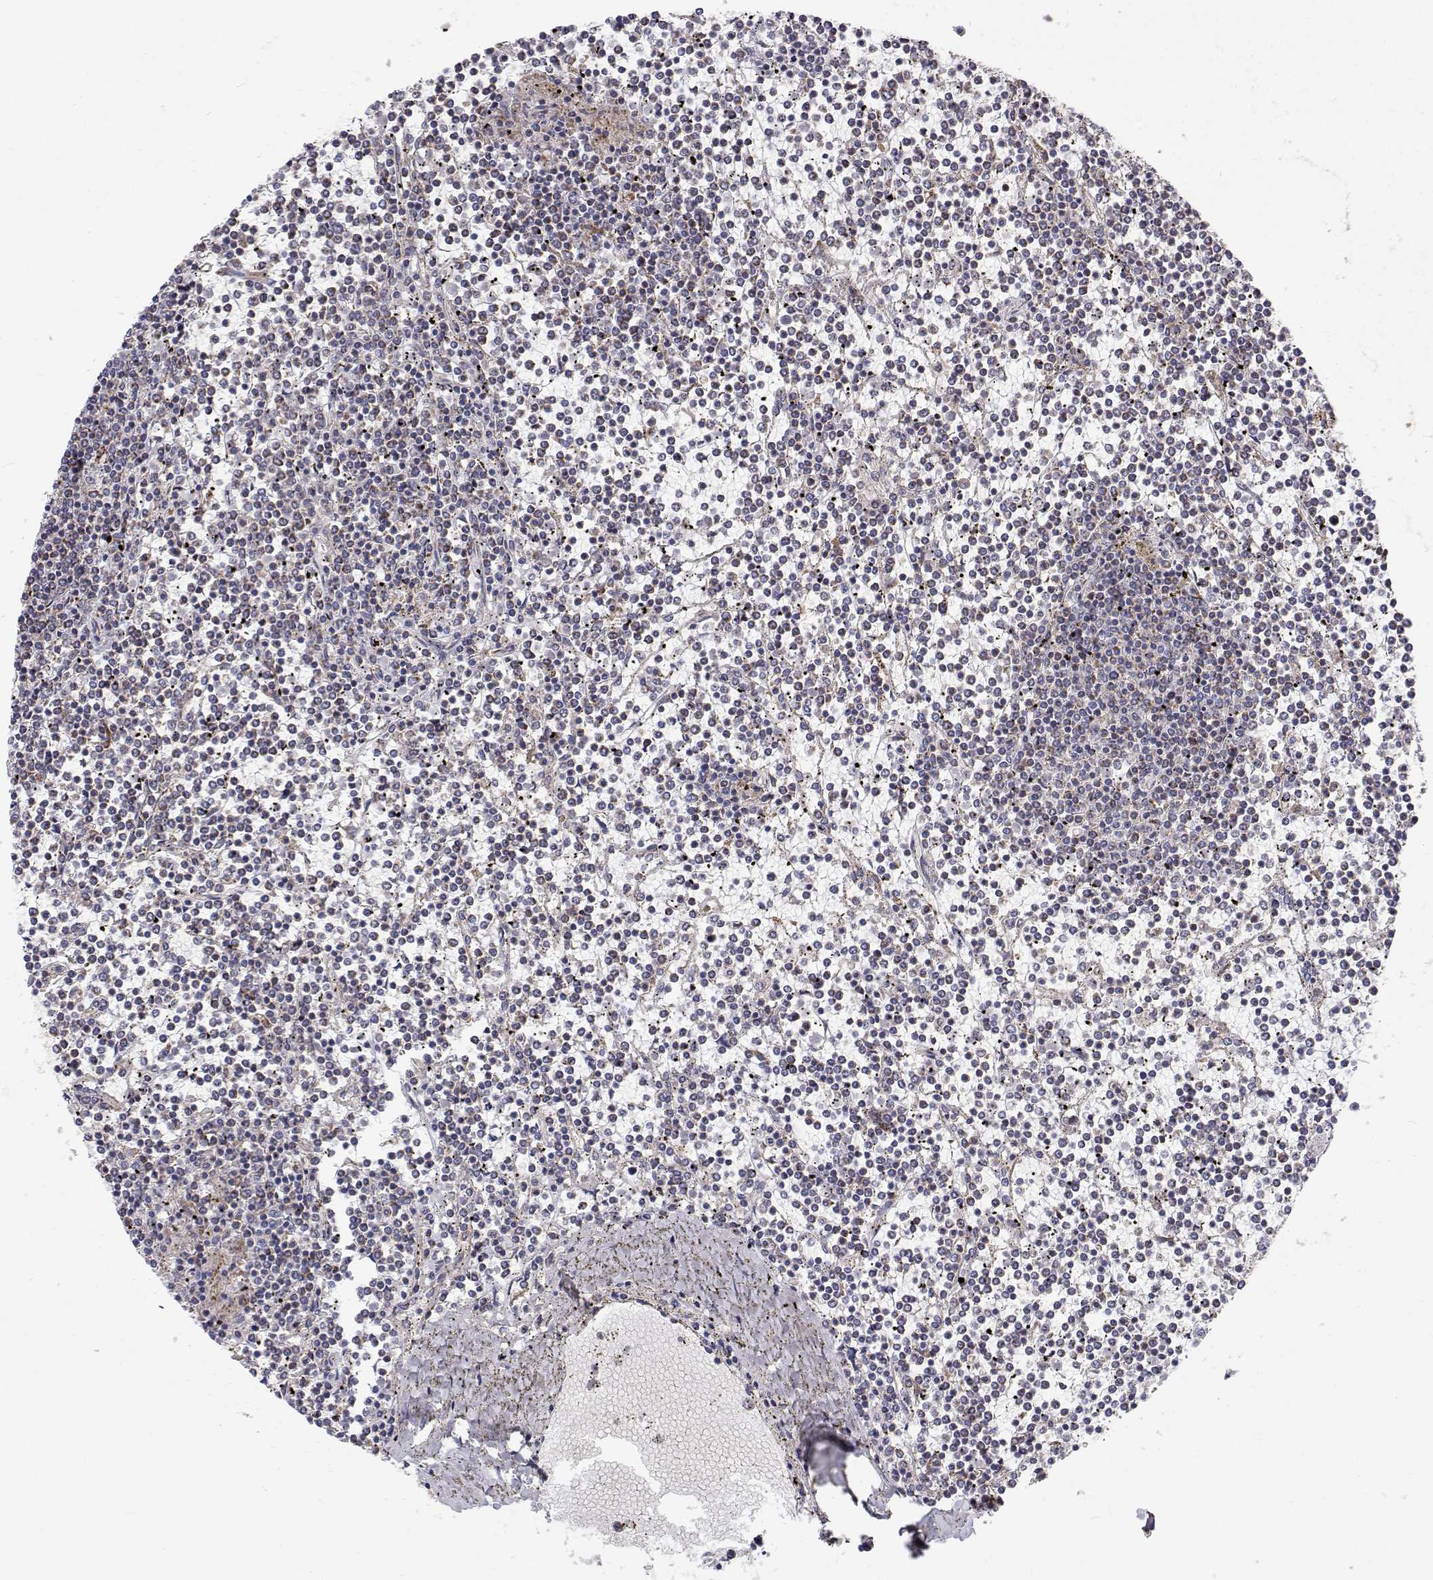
{"staining": {"intensity": "negative", "quantity": "none", "location": "none"}, "tissue": "lymphoma", "cell_type": "Tumor cells", "image_type": "cancer", "snomed": [{"axis": "morphology", "description": "Malignant lymphoma, non-Hodgkin's type, Low grade"}, {"axis": "topography", "description": "Spleen"}], "caption": "High power microscopy histopathology image of an immunohistochemistry photomicrograph of lymphoma, revealing no significant staining in tumor cells. The staining was performed using DAB to visualize the protein expression in brown, while the nuclei were stained in blue with hematoxylin (Magnification: 20x).", "gene": "SPICE1", "patient": {"sex": "female", "age": 19}}